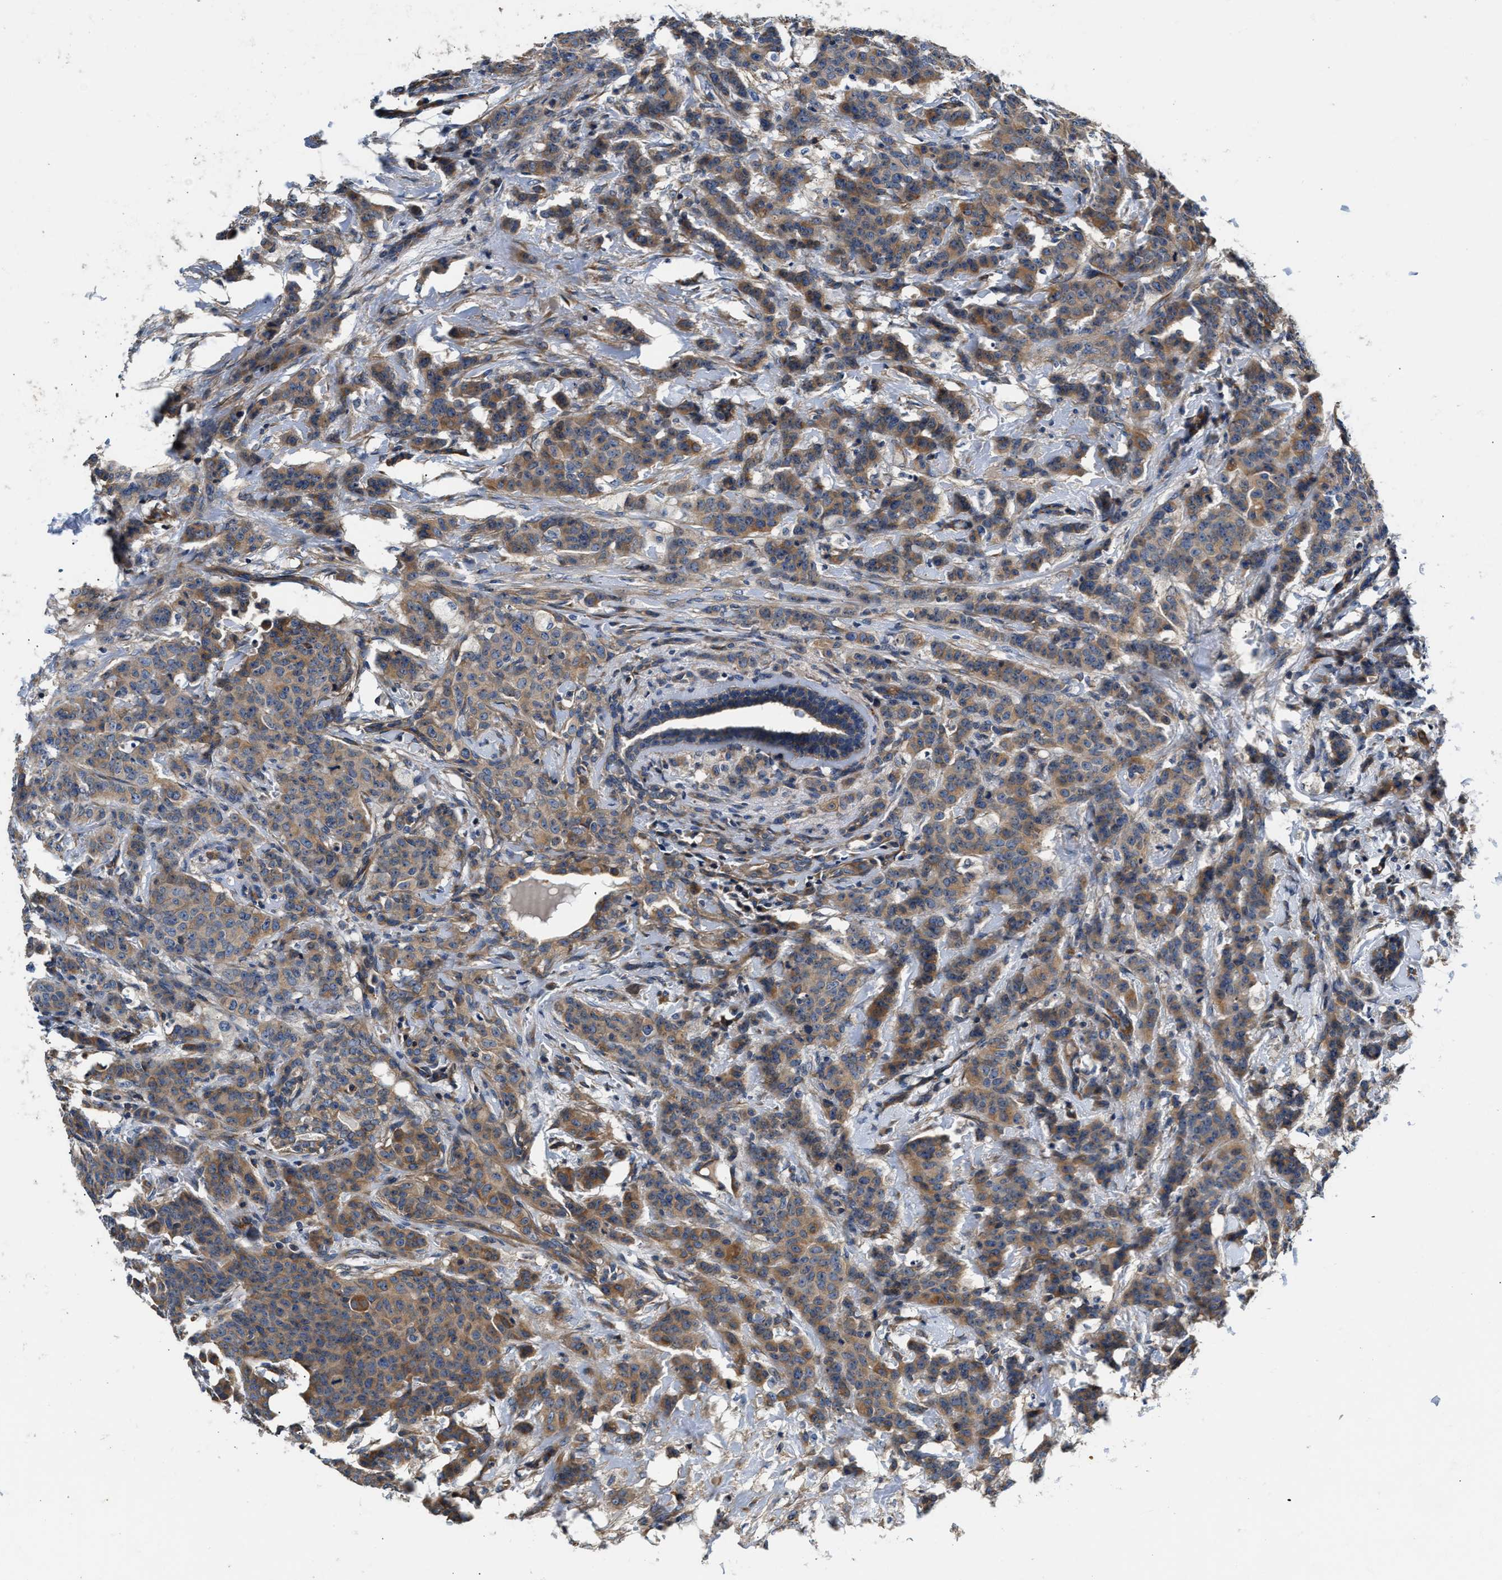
{"staining": {"intensity": "moderate", "quantity": ">75%", "location": "cytoplasmic/membranous"}, "tissue": "breast cancer", "cell_type": "Tumor cells", "image_type": "cancer", "snomed": [{"axis": "morphology", "description": "Normal tissue, NOS"}, {"axis": "morphology", "description": "Duct carcinoma"}, {"axis": "topography", "description": "Breast"}], "caption": "IHC staining of breast cancer, which exhibits medium levels of moderate cytoplasmic/membranous expression in about >75% of tumor cells indicating moderate cytoplasmic/membranous protein expression. The staining was performed using DAB (3,3'-diaminobenzidine) (brown) for protein detection and nuclei were counterstained in hematoxylin (blue).", "gene": "TEX2", "patient": {"sex": "female", "age": 40}}